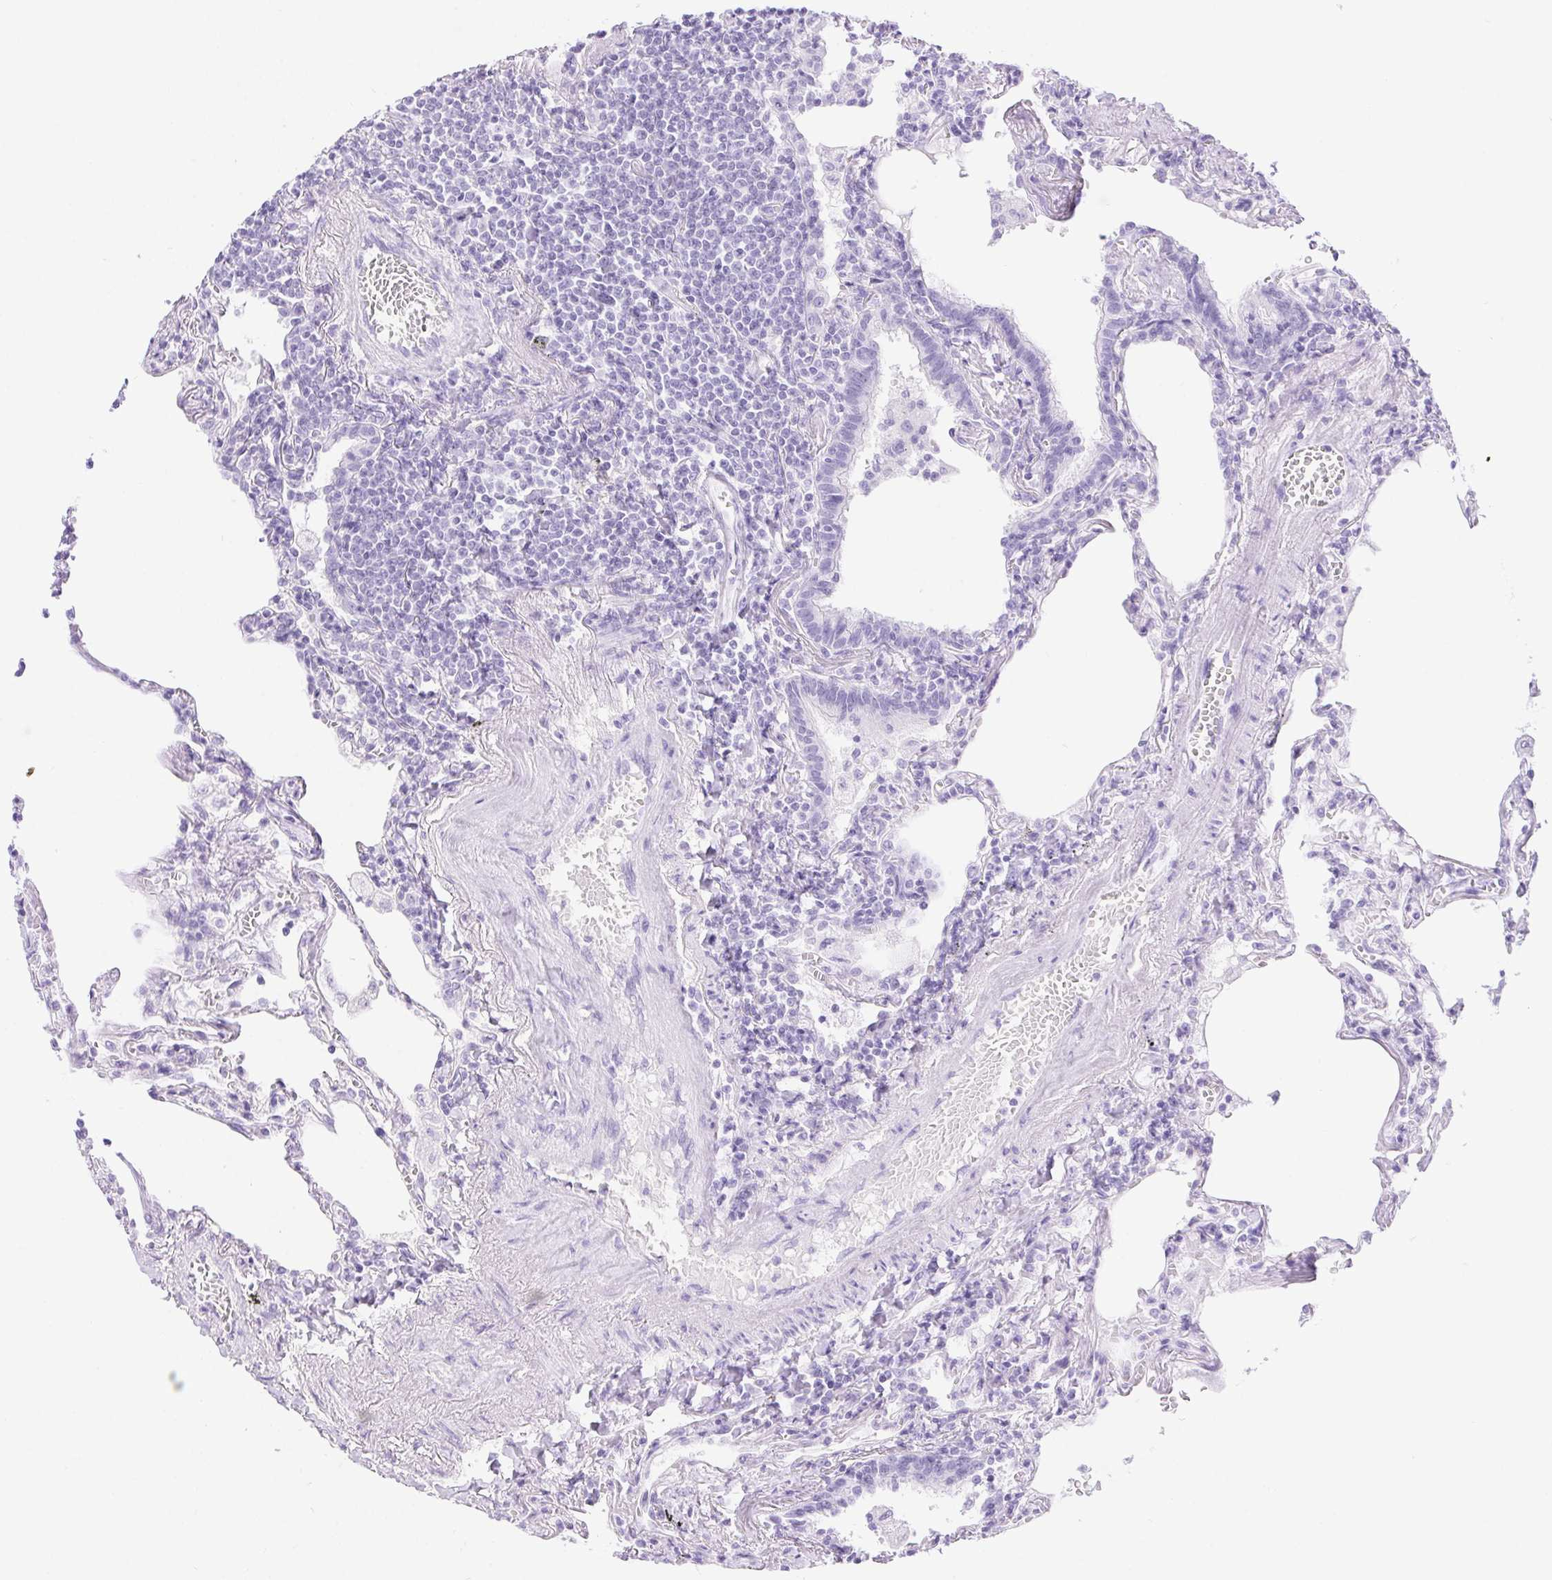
{"staining": {"intensity": "negative", "quantity": "none", "location": "none"}, "tissue": "lymphoma", "cell_type": "Tumor cells", "image_type": "cancer", "snomed": [{"axis": "morphology", "description": "Malignant lymphoma, non-Hodgkin's type, Low grade"}, {"axis": "topography", "description": "Lung"}], "caption": "Protein analysis of lymphoma reveals no significant expression in tumor cells. The staining was performed using DAB (3,3'-diaminobenzidine) to visualize the protein expression in brown, while the nuclei were stained in blue with hematoxylin (Magnification: 20x).", "gene": "ERP27", "patient": {"sex": "female", "age": 71}}